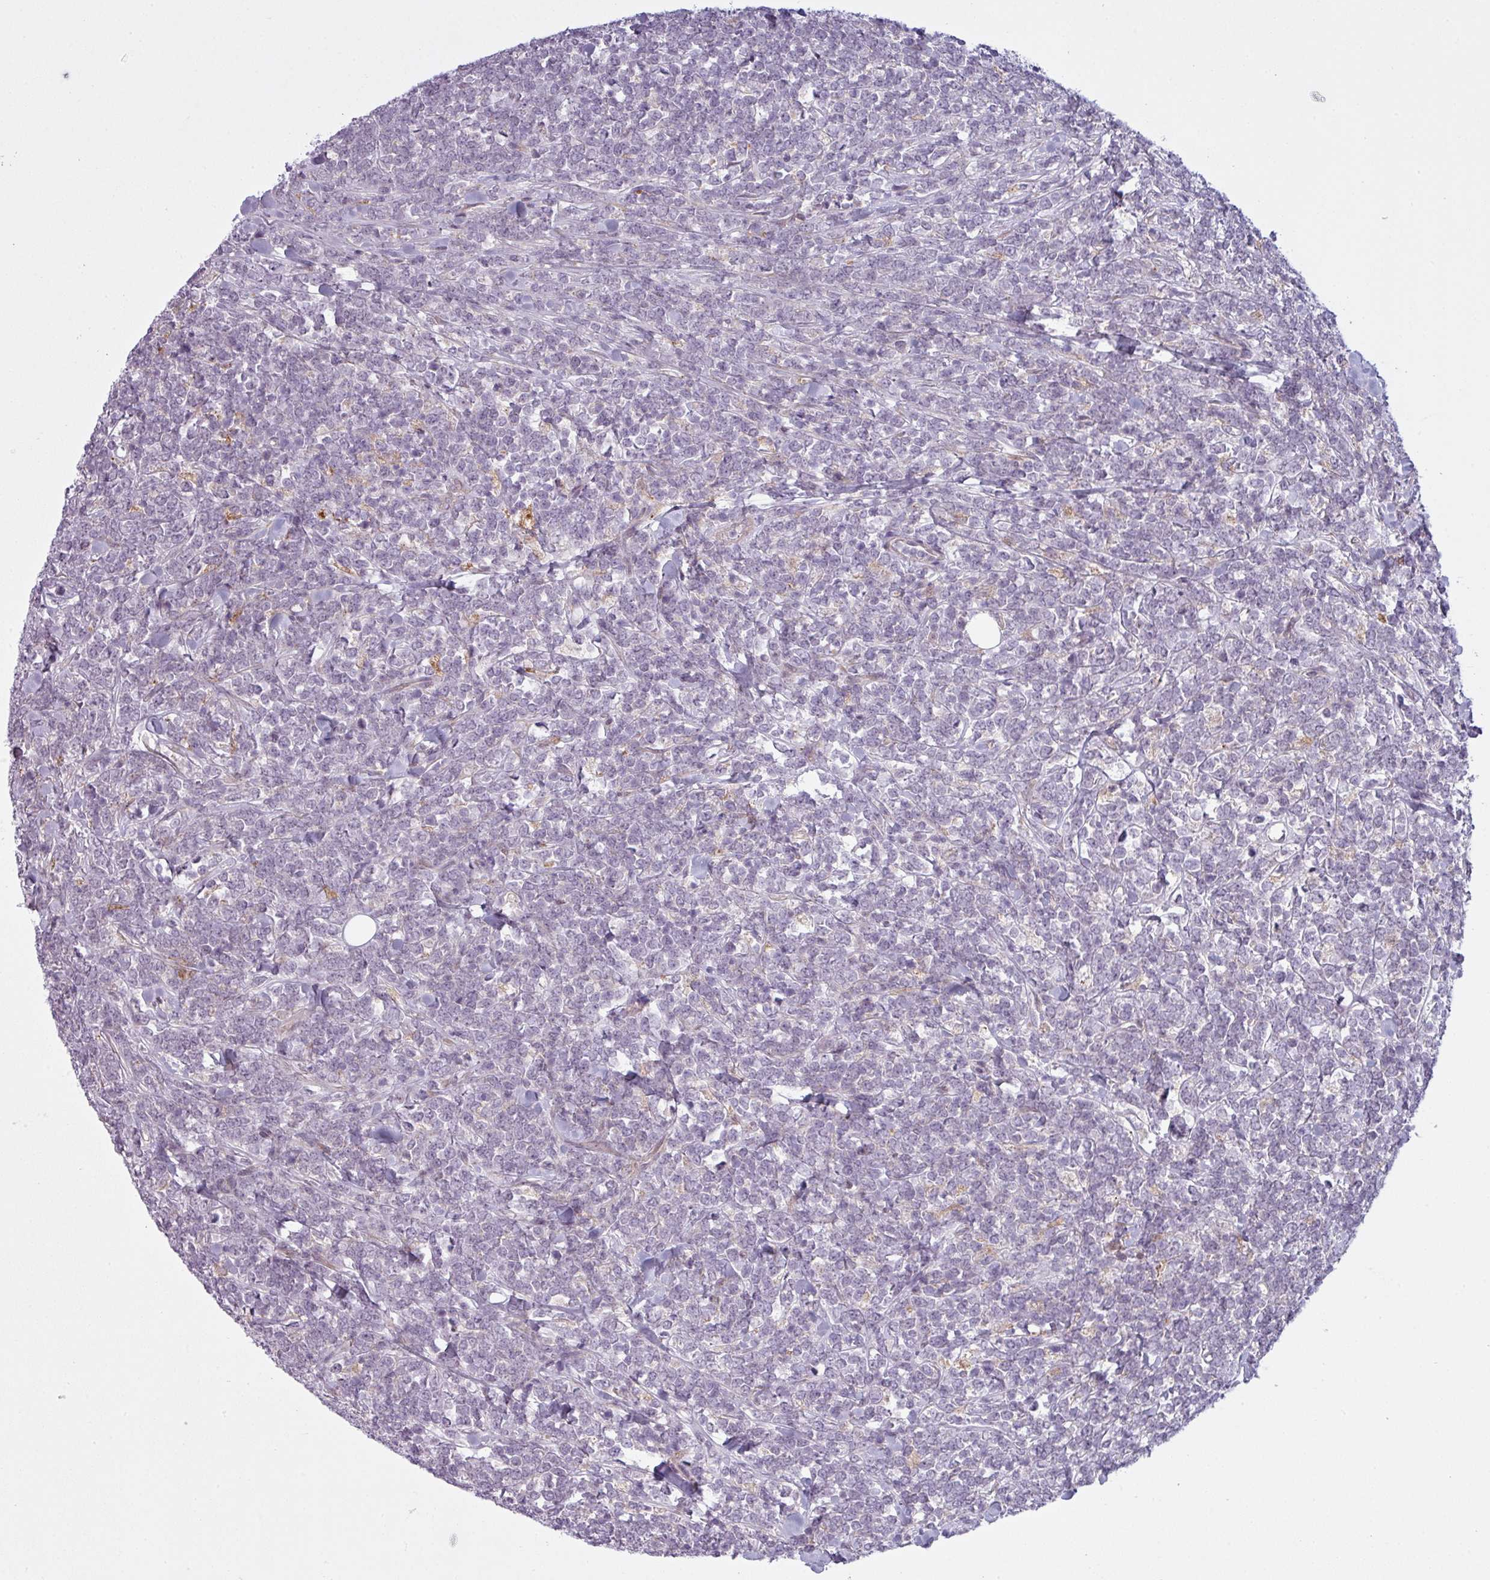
{"staining": {"intensity": "negative", "quantity": "none", "location": "none"}, "tissue": "lymphoma", "cell_type": "Tumor cells", "image_type": "cancer", "snomed": [{"axis": "morphology", "description": "Malignant lymphoma, non-Hodgkin's type, High grade"}, {"axis": "topography", "description": "Small intestine"}, {"axis": "topography", "description": "Colon"}], "caption": "Micrograph shows no protein expression in tumor cells of lymphoma tissue.", "gene": "MAP7D2", "patient": {"sex": "male", "age": 8}}